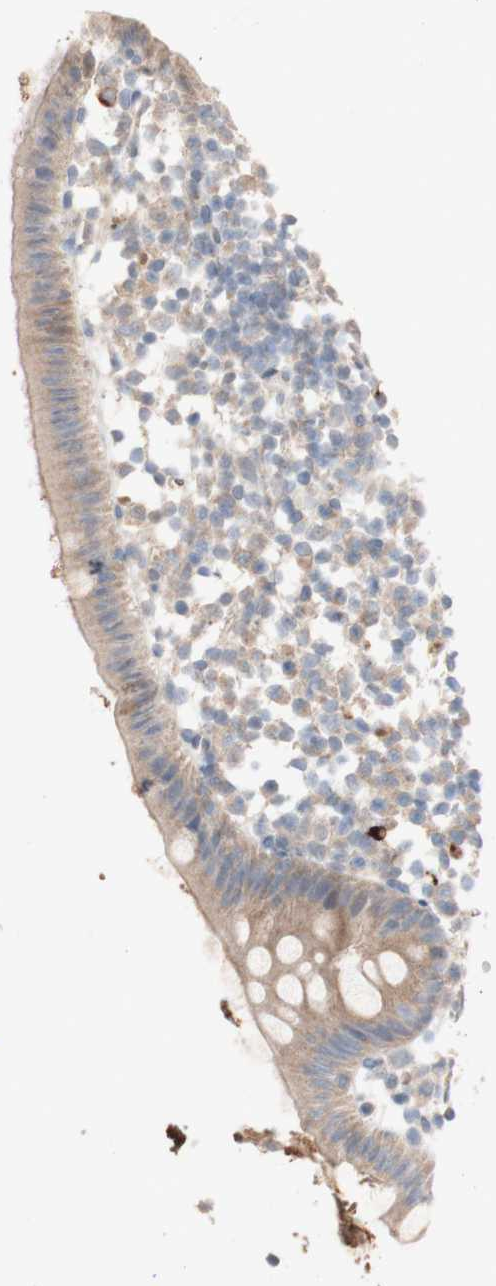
{"staining": {"intensity": "moderate", "quantity": ">75%", "location": "cytoplasmic/membranous"}, "tissue": "appendix", "cell_type": "Glandular cells", "image_type": "normal", "snomed": [{"axis": "morphology", "description": "Normal tissue, NOS"}, {"axis": "topography", "description": "Appendix"}], "caption": "Unremarkable appendix exhibits moderate cytoplasmic/membranous expression in approximately >75% of glandular cells (Brightfield microscopy of DAB IHC at high magnification)..", "gene": "PEX2", "patient": {"sex": "female", "age": 20}}